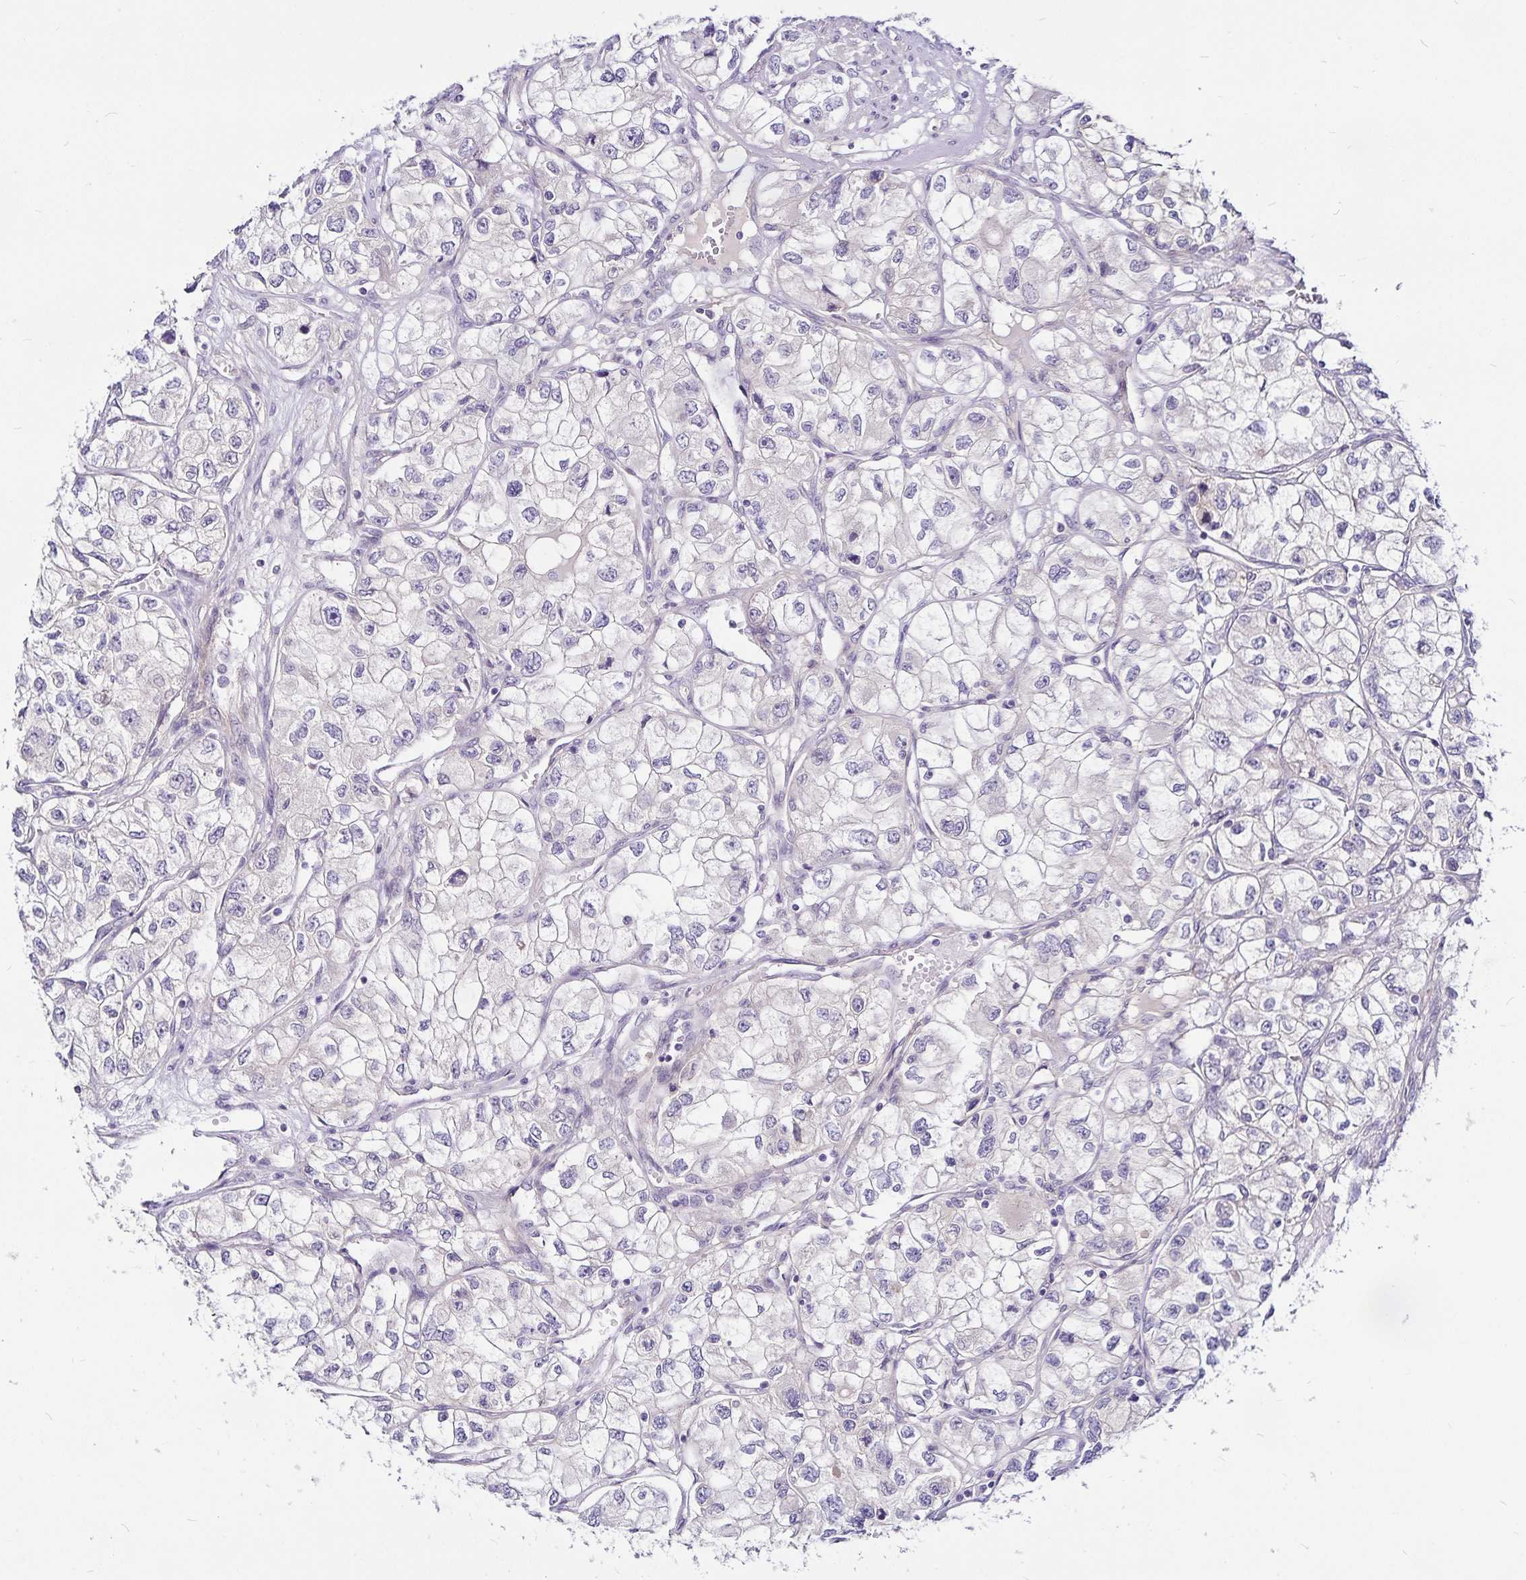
{"staining": {"intensity": "negative", "quantity": "none", "location": "none"}, "tissue": "renal cancer", "cell_type": "Tumor cells", "image_type": "cancer", "snomed": [{"axis": "morphology", "description": "Adenocarcinoma, NOS"}, {"axis": "topography", "description": "Kidney"}], "caption": "The image displays no significant expression in tumor cells of renal cancer.", "gene": "GNG12", "patient": {"sex": "female", "age": 59}}